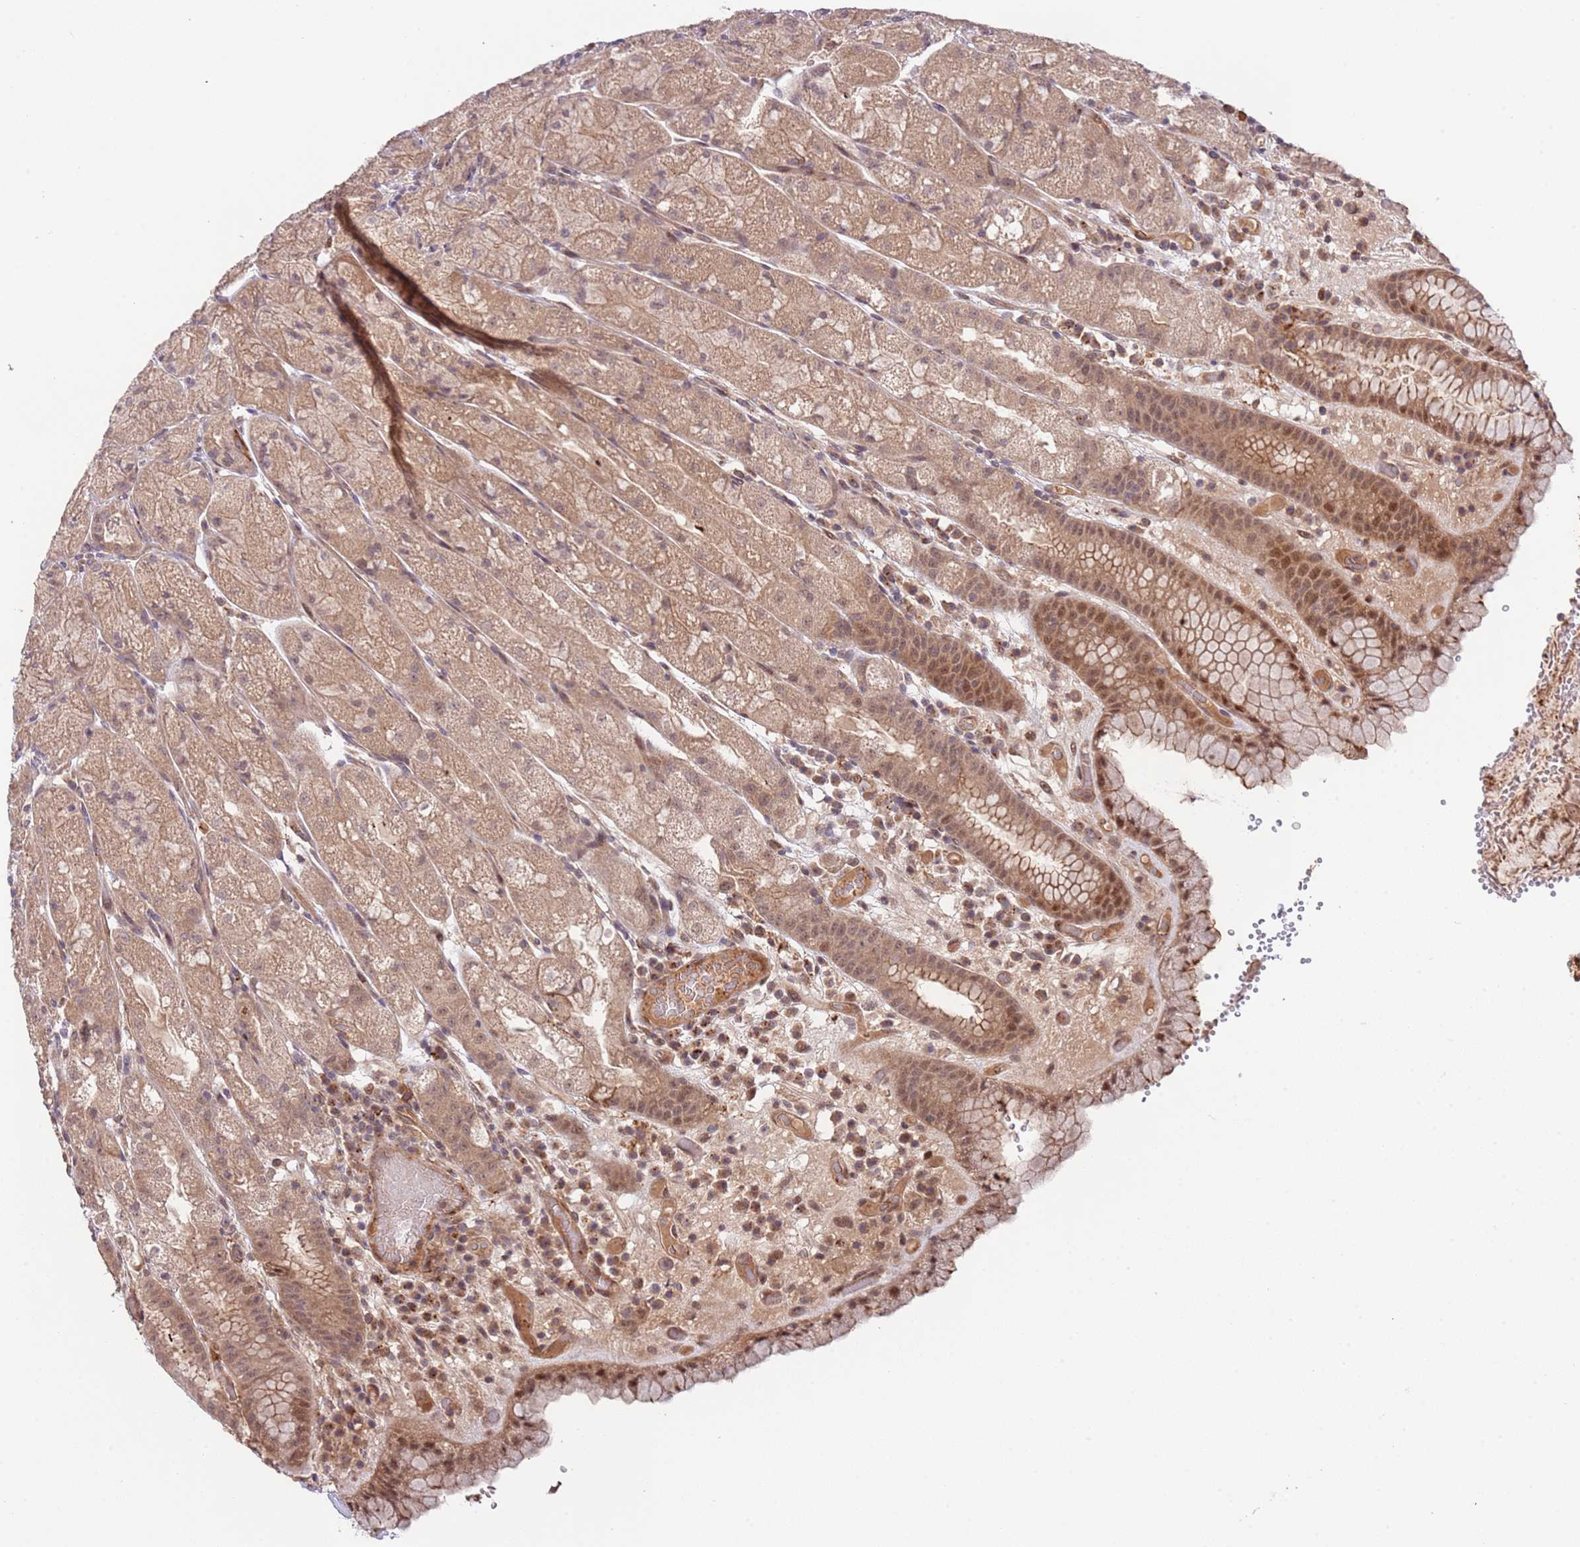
{"staining": {"intensity": "moderate", "quantity": ">75%", "location": "cytoplasmic/membranous,nuclear"}, "tissue": "stomach", "cell_type": "Glandular cells", "image_type": "normal", "snomed": [{"axis": "morphology", "description": "Normal tissue, NOS"}, {"axis": "topography", "description": "Stomach, upper"}], "caption": "Brown immunohistochemical staining in benign human stomach exhibits moderate cytoplasmic/membranous,nuclear expression in about >75% of glandular cells.", "gene": "PRR16", "patient": {"sex": "male", "age": 52}}